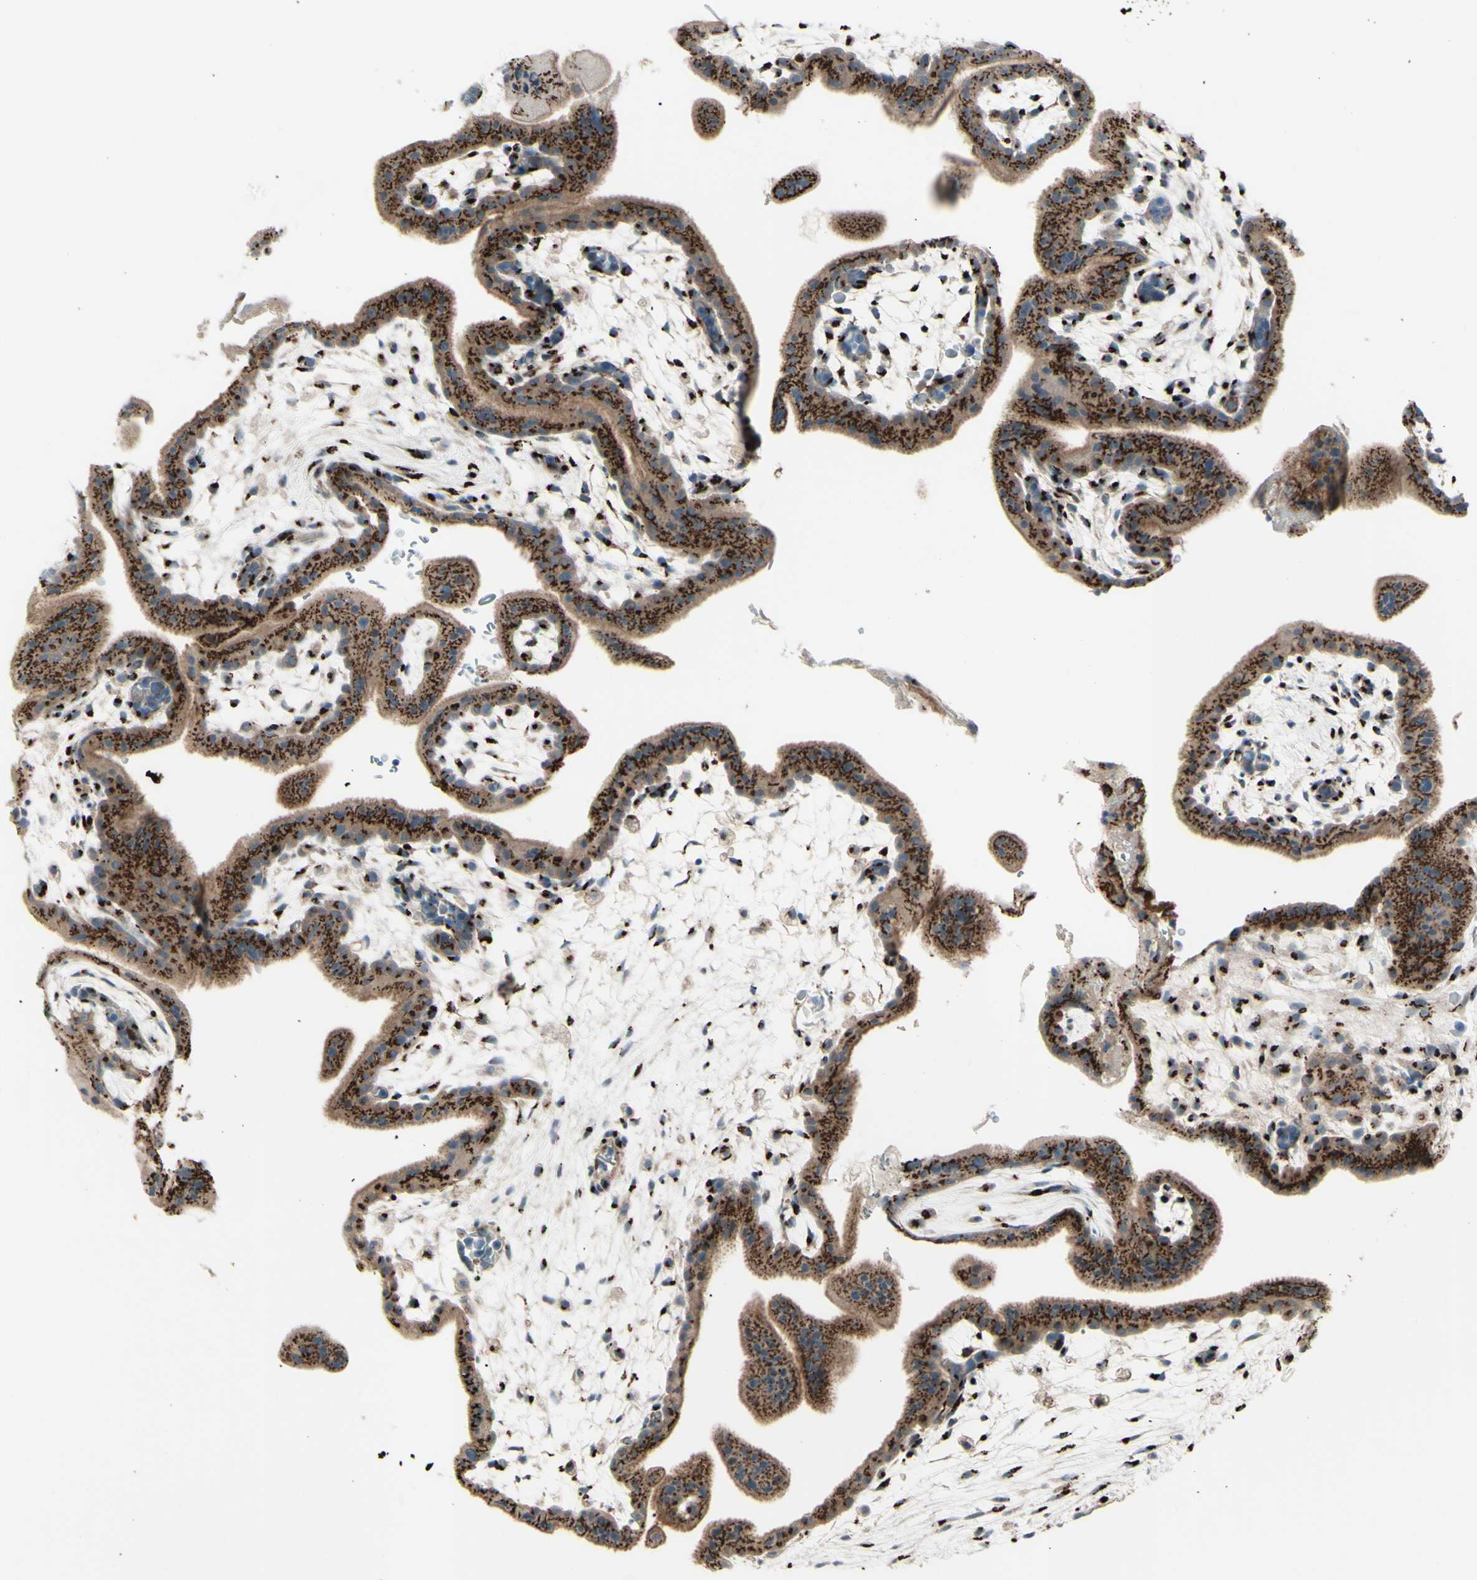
{"staining": {"intensity": "moderate", "quantity": ">75%", "location": "cytoplasmic/membranous"}, "tissue": "placenta", "cell_type": "Decidual cells", "image_type": "normal", "snomed": [{"axis": "morphology", "description": "Normal tissue, NOS"}, {"axis": "topography", "description": "Placenta"}], "caption": "Immunohistochemical staining of unremarkable placenta shows >75% levels of moderate cytoplasmic/membranous protein positivity in approximately >75% of decidual cells.", "gene": "BPNT2", "patient": {"sex": "female", "age": 35}}